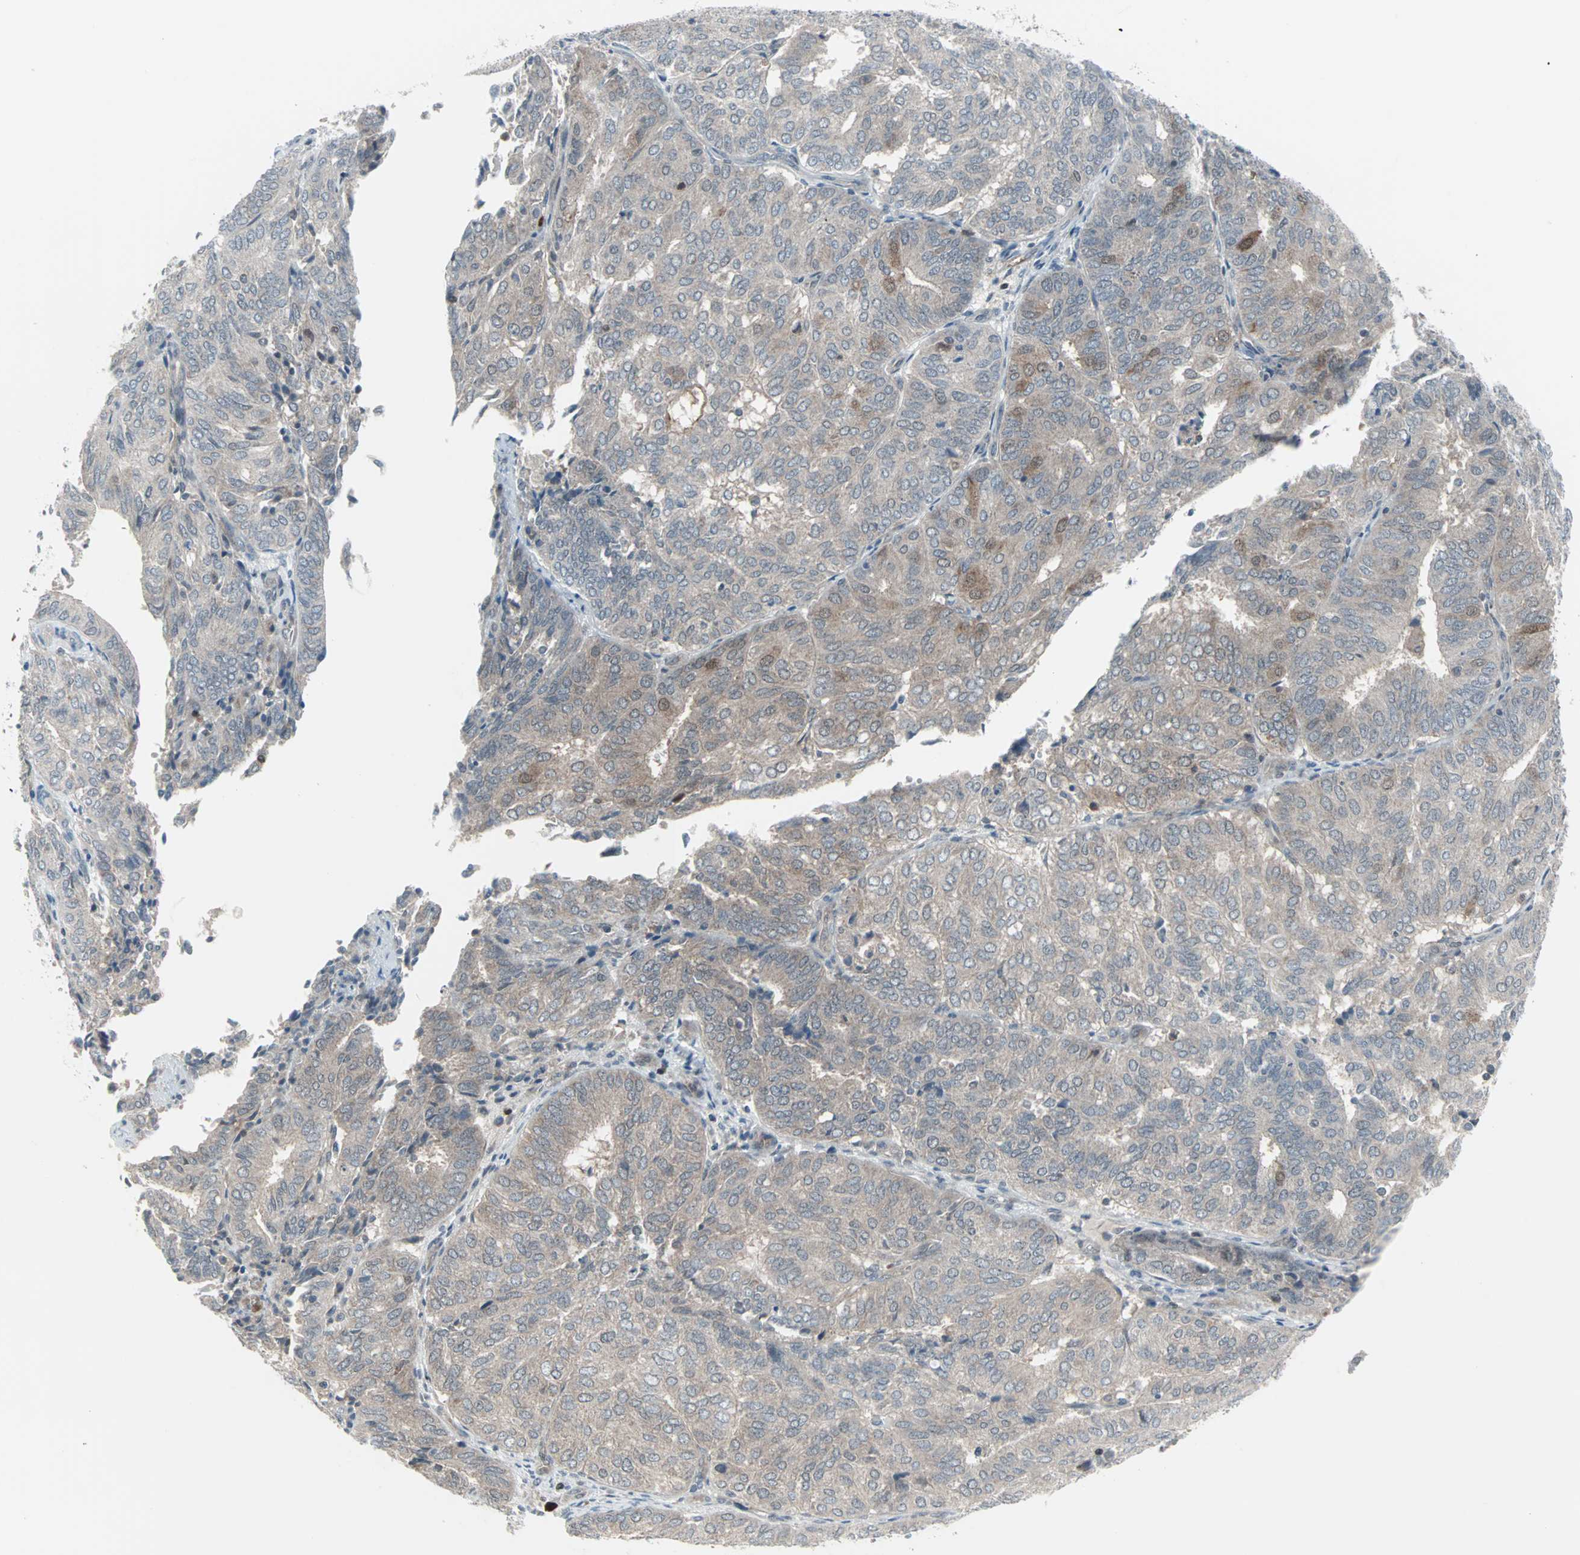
{"staining": {"intensity": "weak", "quantity": "<25%", "location": "cytoplasmic/membranous,nuclear"}, "tissue": "endometrial cancer", "cell_type": "Tumor cells", "image_type": "cancer", "snomed": [{"axis": "morphology", "description": "Adenocarcinoma, NOS"}, {"axis": "topography", "description": "Uterus"}], "caption": "Tumor cells are negative for brown protein staining in endometrial adenocarcinoma.", "gene": "CASP3", "patient": {"sex": "female", "age": 60}}